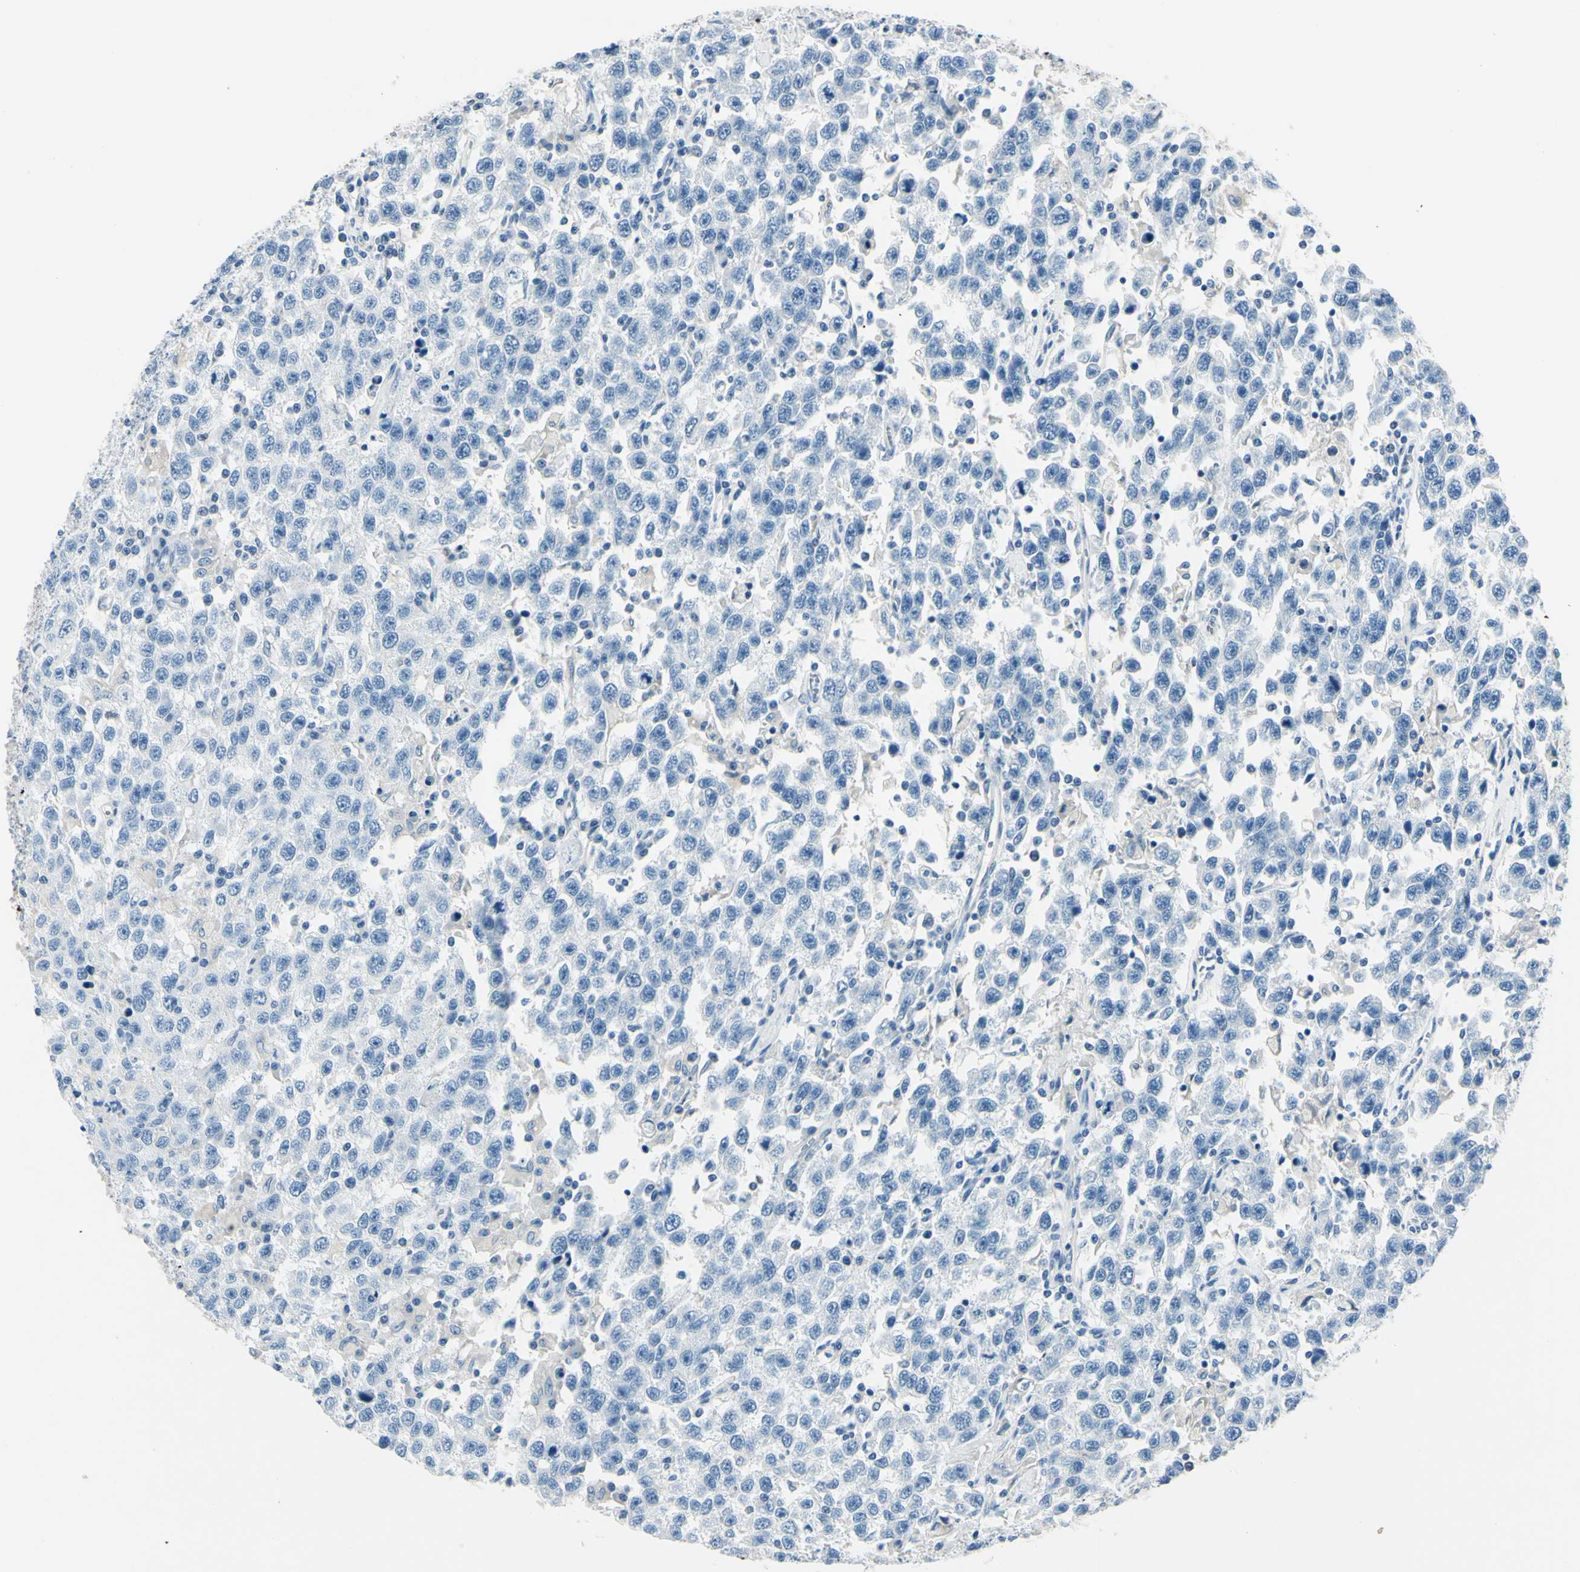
{"staining": {"intensity": "negative", "quantity": "none", "location": "none"}, "tissue": "testis cancer", "cell_type": "Tumor cells", "image_type": "cancer", "snomed": [{"axis": "morphology", "description": "Seminoma, NOS"}, {"axis": "topography", "description": "Testis"}], "caption": "DAB (3,3'-diaminobenzidine) immunohistochemical staining of human testis cancer (seminoma) displays no significant staining in tumor cells.", "gene": "CDH15", "patient": {"sex": "male", "age": 41}}